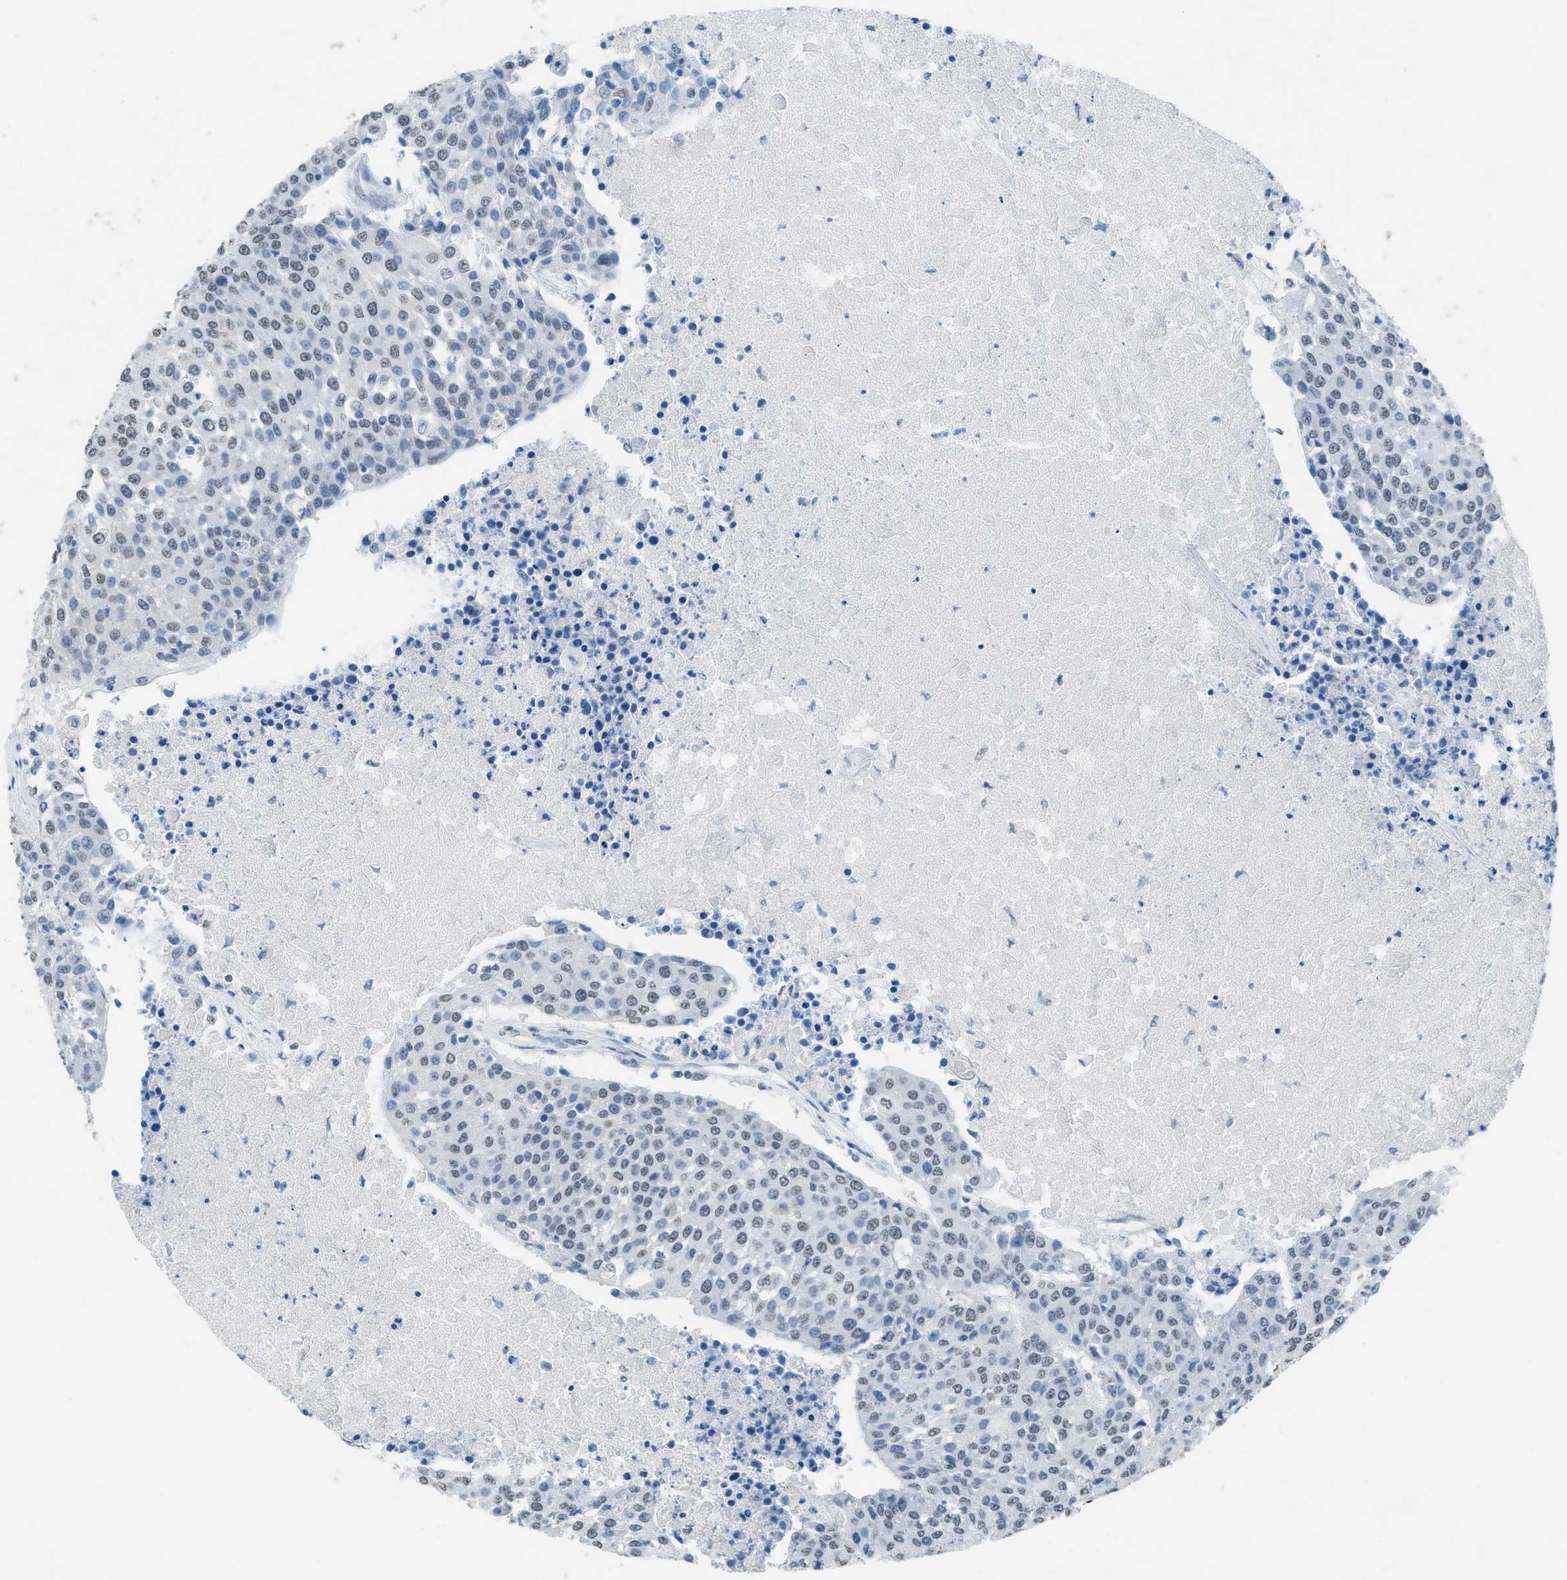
{"staining": {"intensity": "weak", "quantity": ">75%", "location": "nuclear"}, "tissue": "urothelial cancer", "cell_type": "Tumor cells", "image_type": "cancer", "snomed": [{"axis": "morphology", "description": "Urothelial carcinoma, High grade"}, {"axis": "topography", "description": "Urinary bladder"}], "caption": "Human high-grade urothelial carcinoma stained with a protein marker demonstrates weak staining in tumor cells.", "gene": "TTC13", "patient": {"sex": "female", "age": 85}}